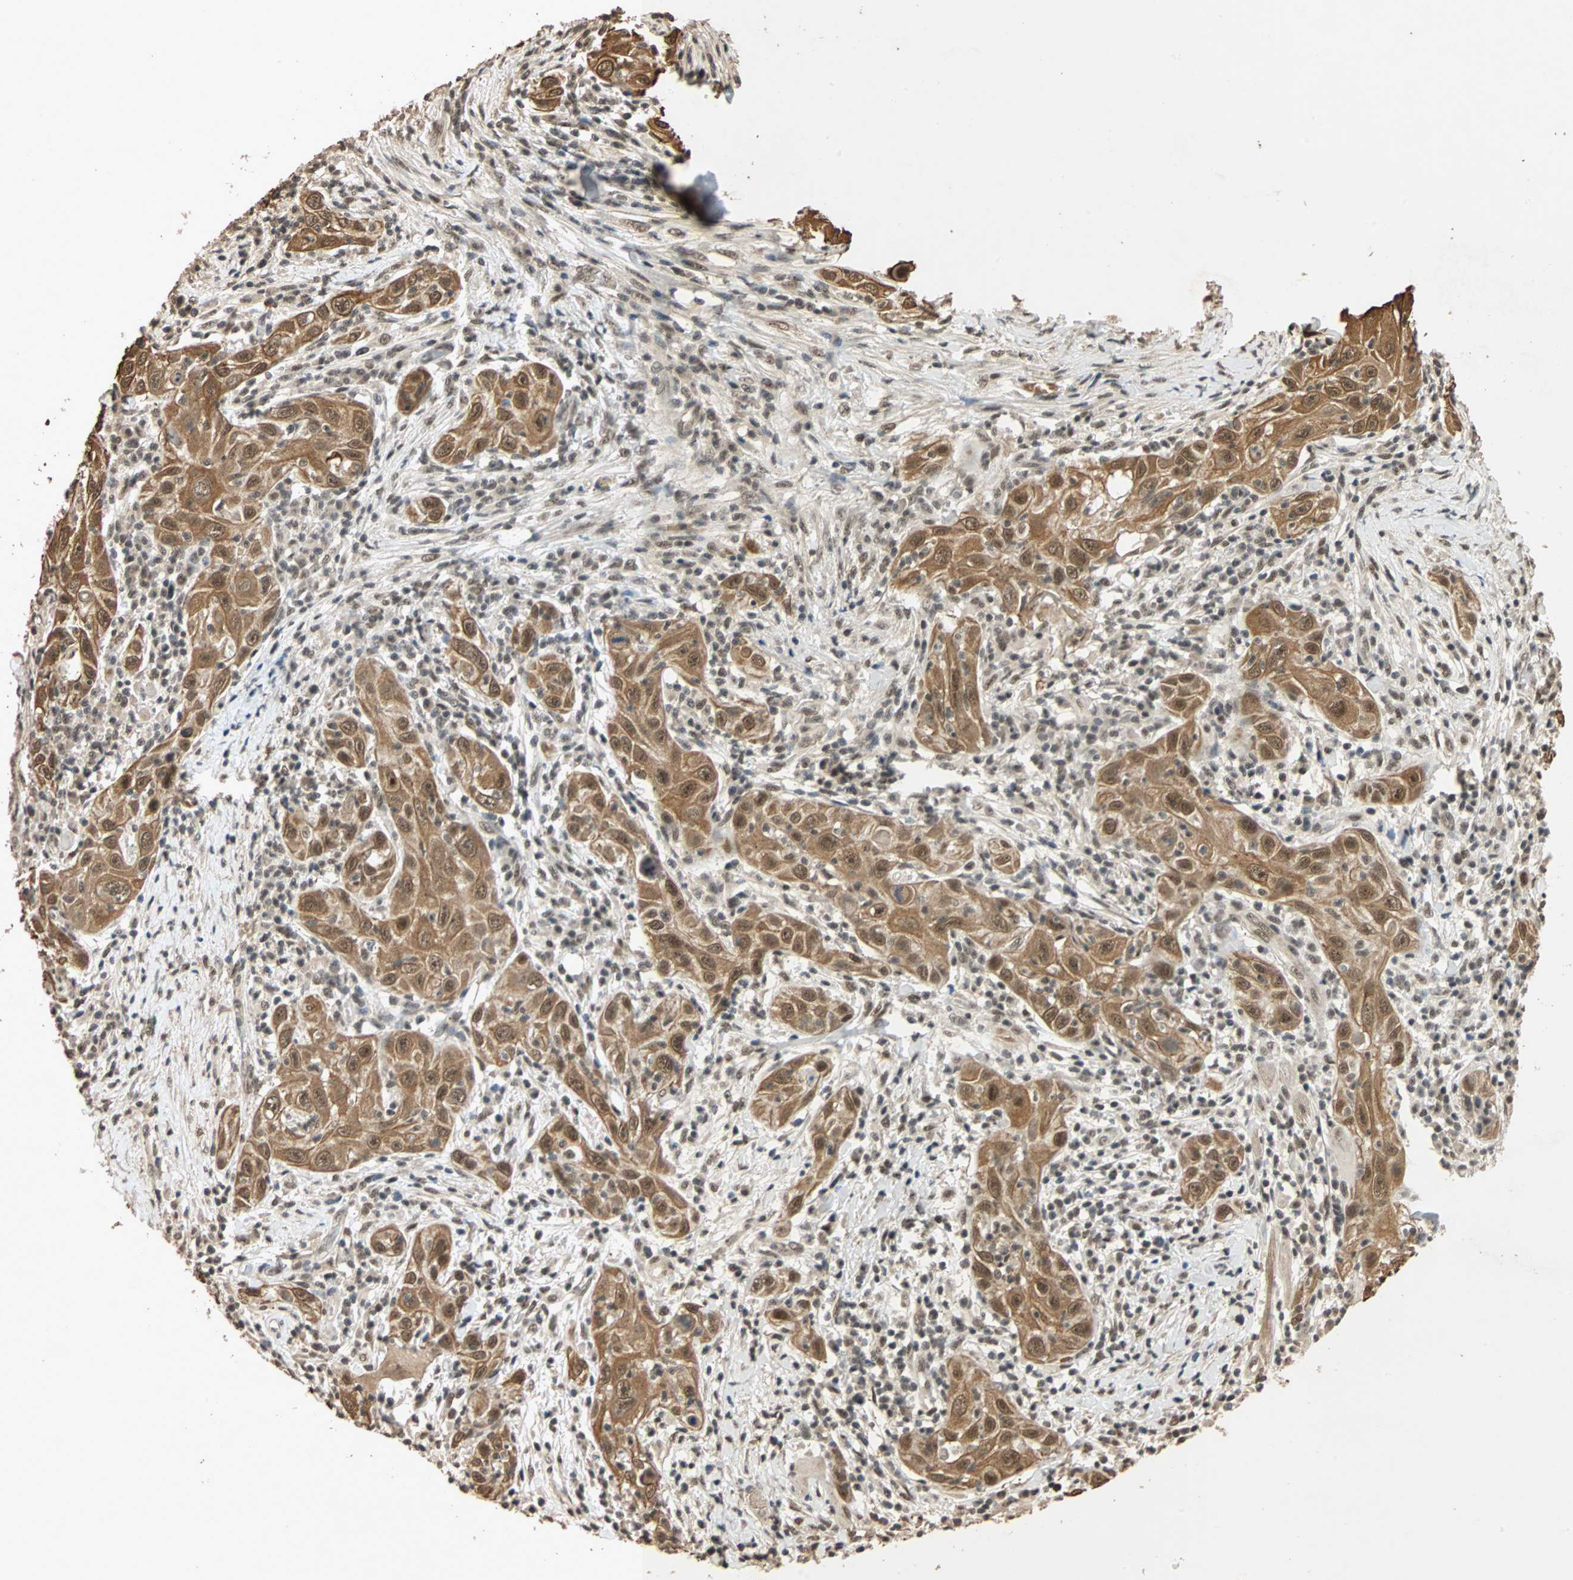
{"staining": {"intensity": "moderate", "quantity": ">75%", "location": "cytoplasmic/membranous,nuclear"}, "tissue": "skin cancer", "cell_type": "Tumor cells", "image_type": "cancer", "snomed": [{"axis": "morphology", "description": "Squamous cell carcinoma, NOS"}, {"axis": "topography", "description": "Skin"}], "caption": "High-power microscopy captured an immunohistochemistry (IHC) image of skin squamous cell carcinoma, revealing moderate cytoplasmic/membranous and nuclear staining in about >75% of tumor cells. (DAB (3,3'-diaminobenzidine) IHC, brown staining for protein, blue staining for nuclei).", "gene": "CDC5L", "patient": {"sex": "female", "age": 88}}